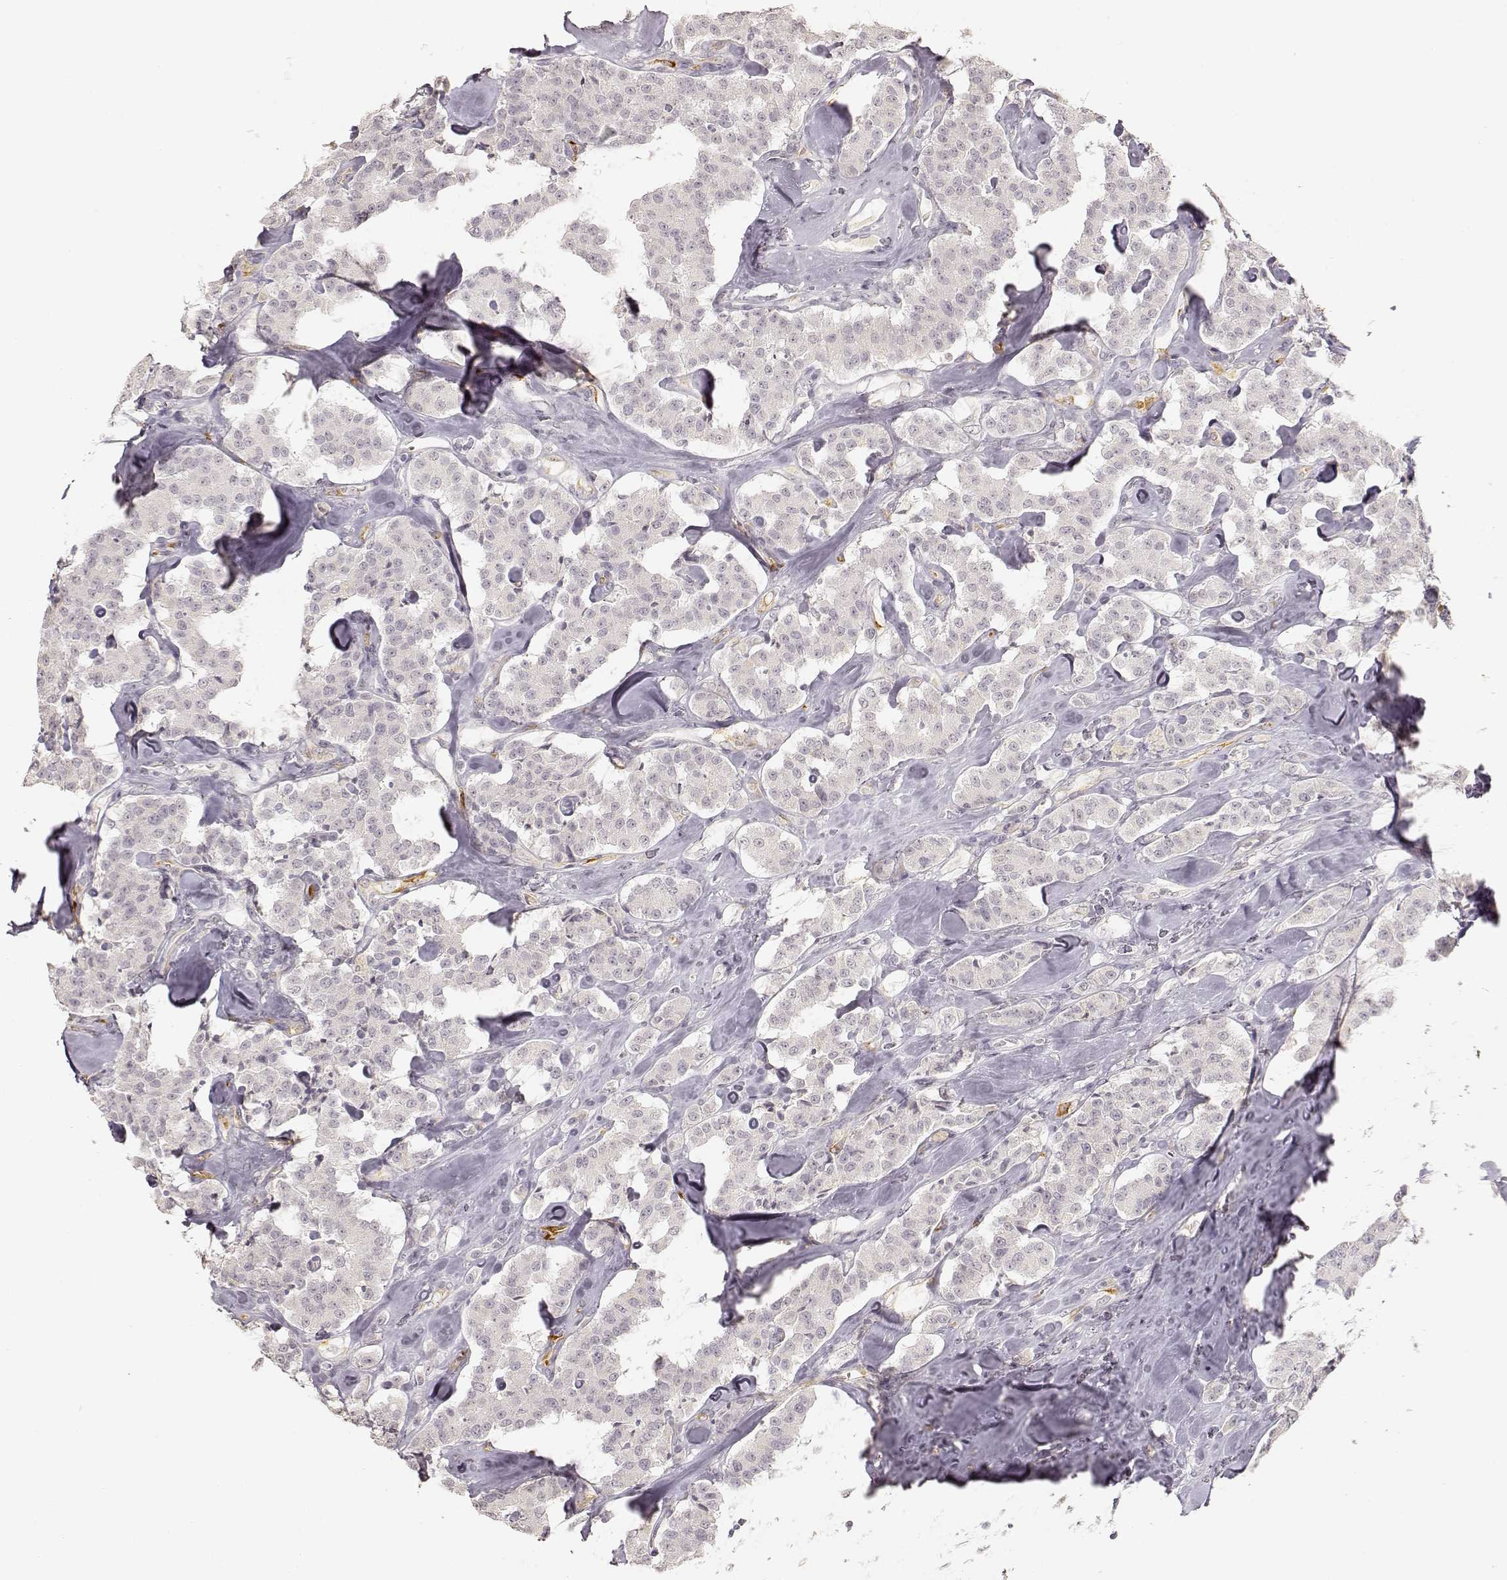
{"staining": {"intensity": "negative", "quantity": "none", "location": "none"}, "tissue": "carcinoid", "cell_type": "Tumor cells", "image_type": "cancer", "snomed": [{"axis": "morphology", "description": "Carcinoid, malignant, NOS"}, {"axis": "topography", "description": "Pancreas"}], "caption": "Immunohistochemistry (IHC) histopathology image of human carcinoid stained for a protein (brown), which exhibits no positivity in tumor cells. Nuclei are stained in blue.", "gene": "LAMC2", "patient": {"sex": "male", "age": 41}}